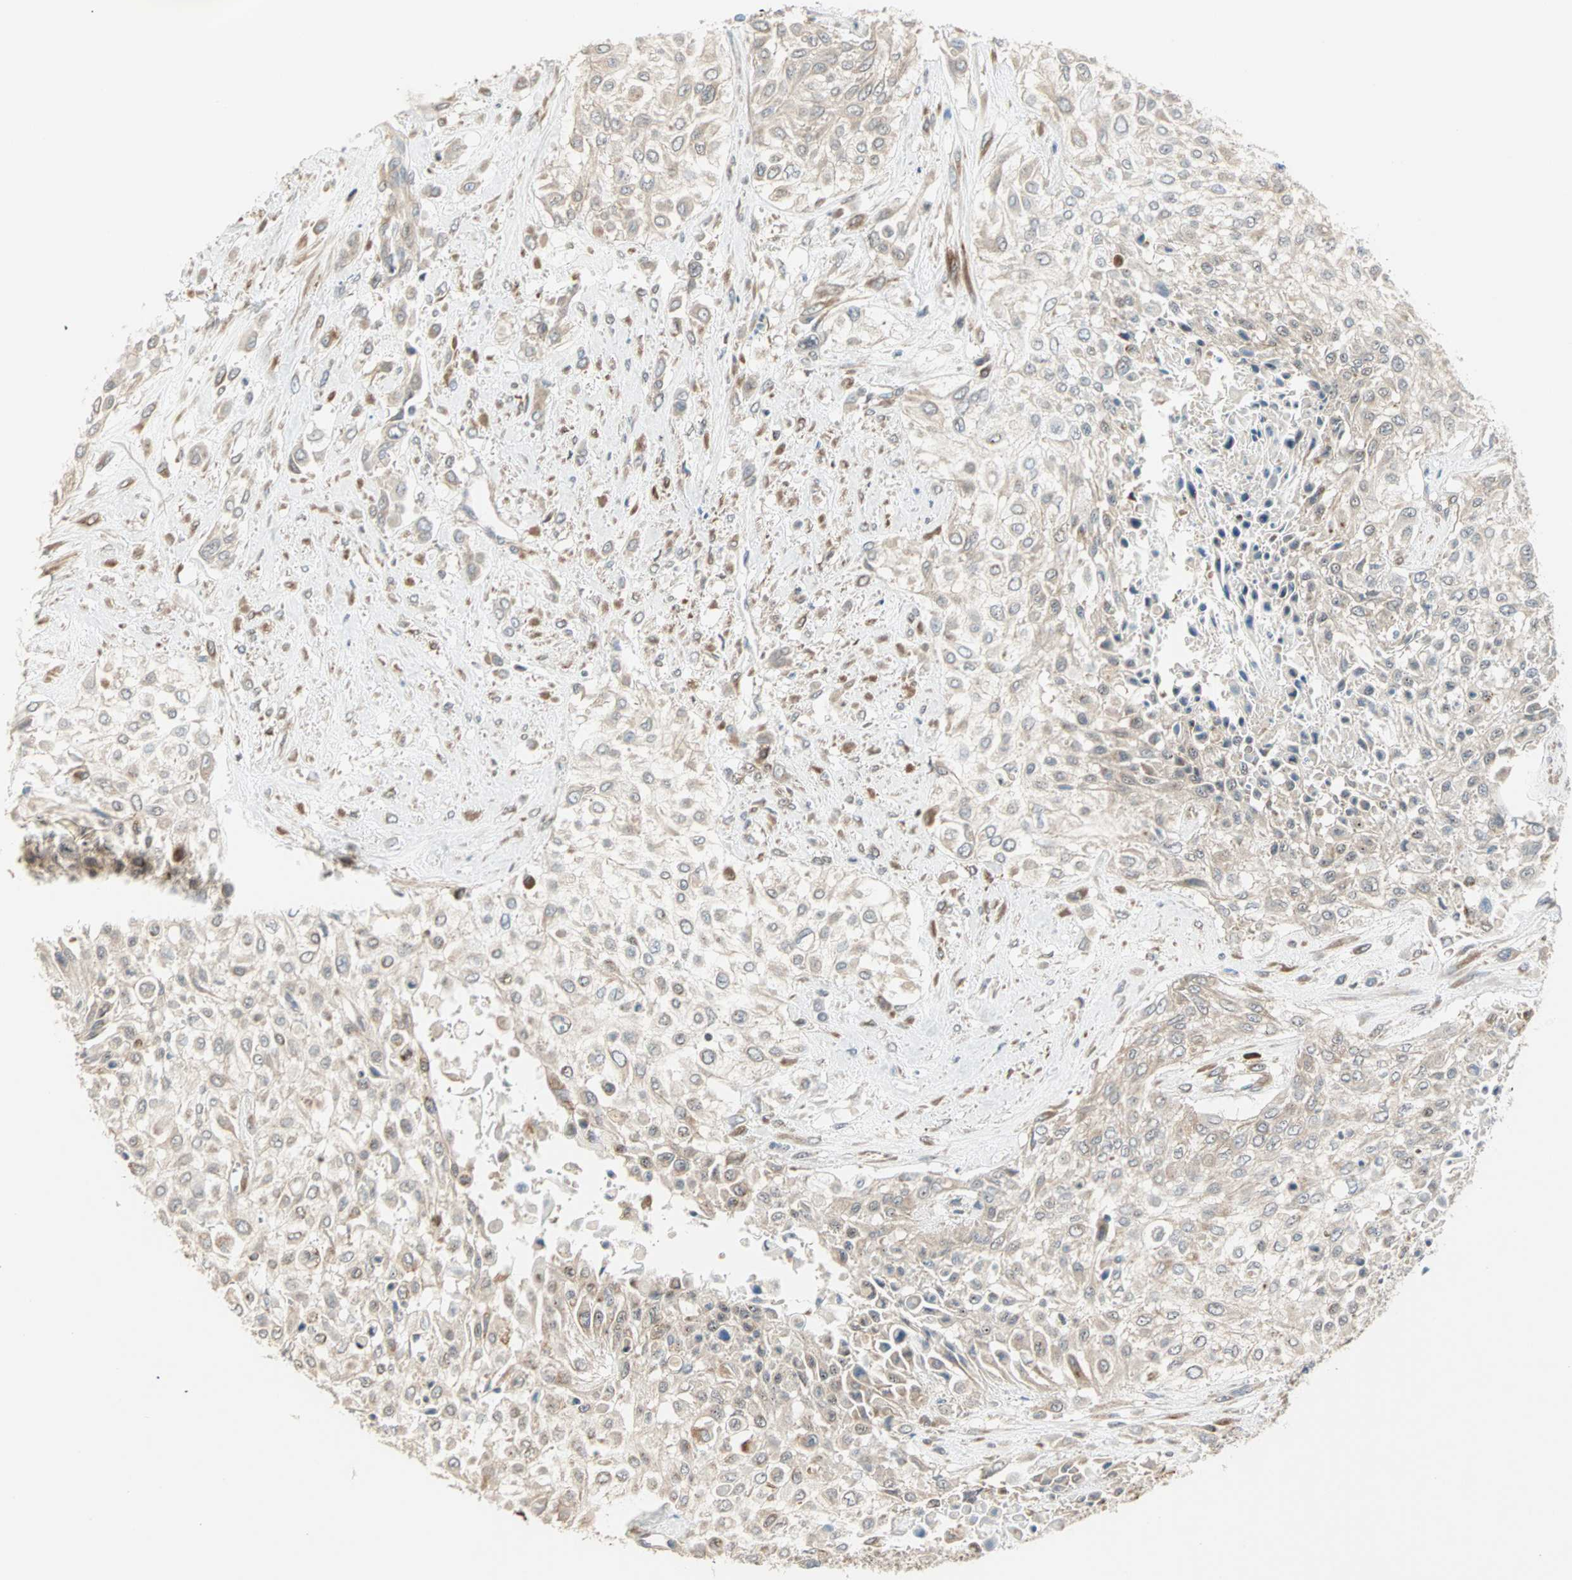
{"staining": {"intensity": "weak", "quantity": ">75%", "location": "cytoplasmic/membranous"}, "tissue": "urothelial cancer", "cell_type": "Tumor cells", "image_type": "cancer", "snomed": [{"axis": "morphology", "description": "Urothelial carcinoma, High grade"}, {"axis": "topography", "description": "Urinary bladder"}], "caption": "Weak cytoplasmic/membranous protein positivity is appreciated in approximately >75% of tumor cells in urothelial carcinoma (high-grade).", "gene": "SAR1A", "patient": {"sex": "male", "age": 57}}